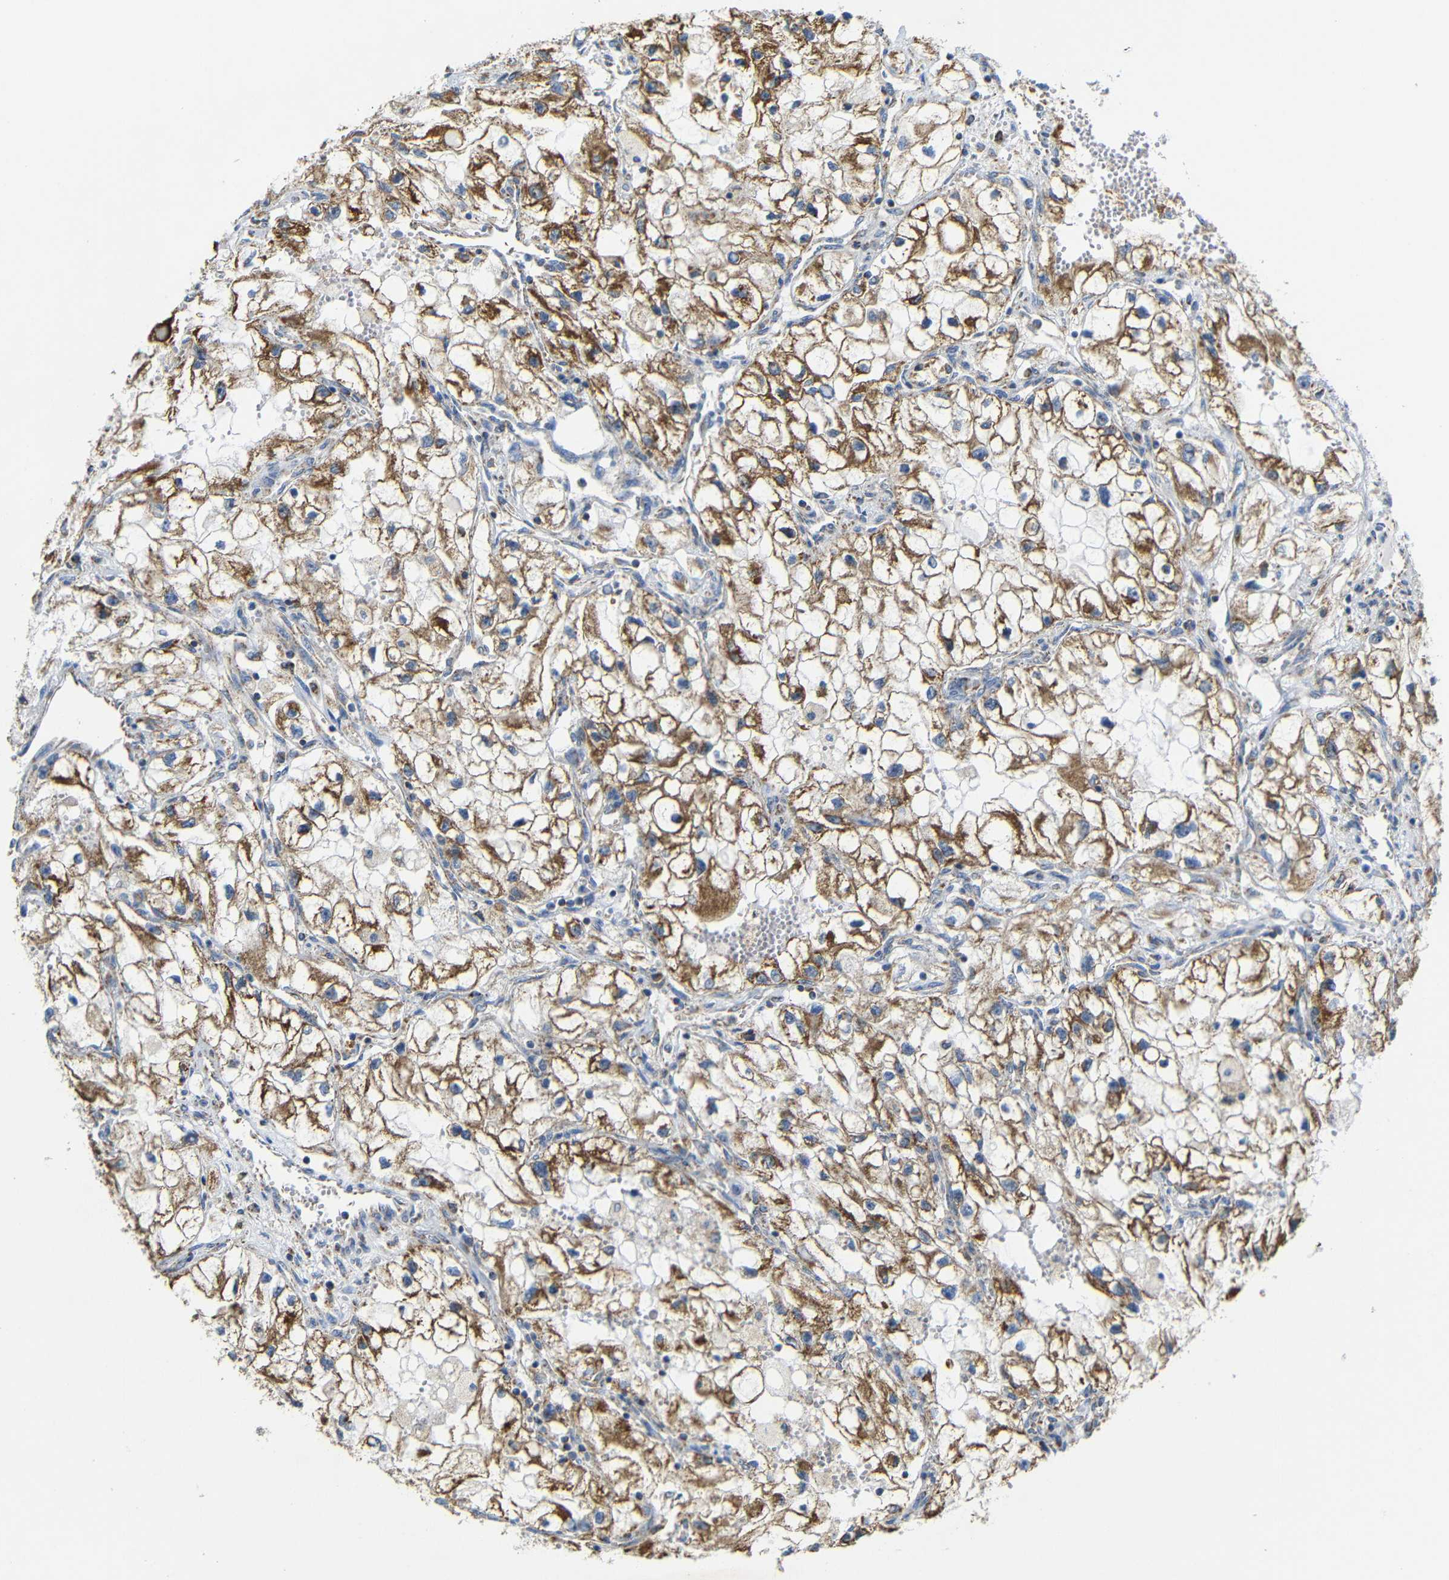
{"staining": {"intensity": "moderate", "quantity": ">75%", "location": "cytoplasmic/membranous"}, "tissue": "renal cancer", "cell_type": "Tumor cells", "image_type": "cancer", "snomed": [{"axis": "morphology", "description": "Adenocarcinoma, NOS"}, {"axis": "topography", "description": "Kidney"}], "caption": "Renal cancer stained with a protein marker demonstrates moderate staining in tumor cells.", "gene": "FAM171B", "patient": {"sex": "female", "age": 70}}